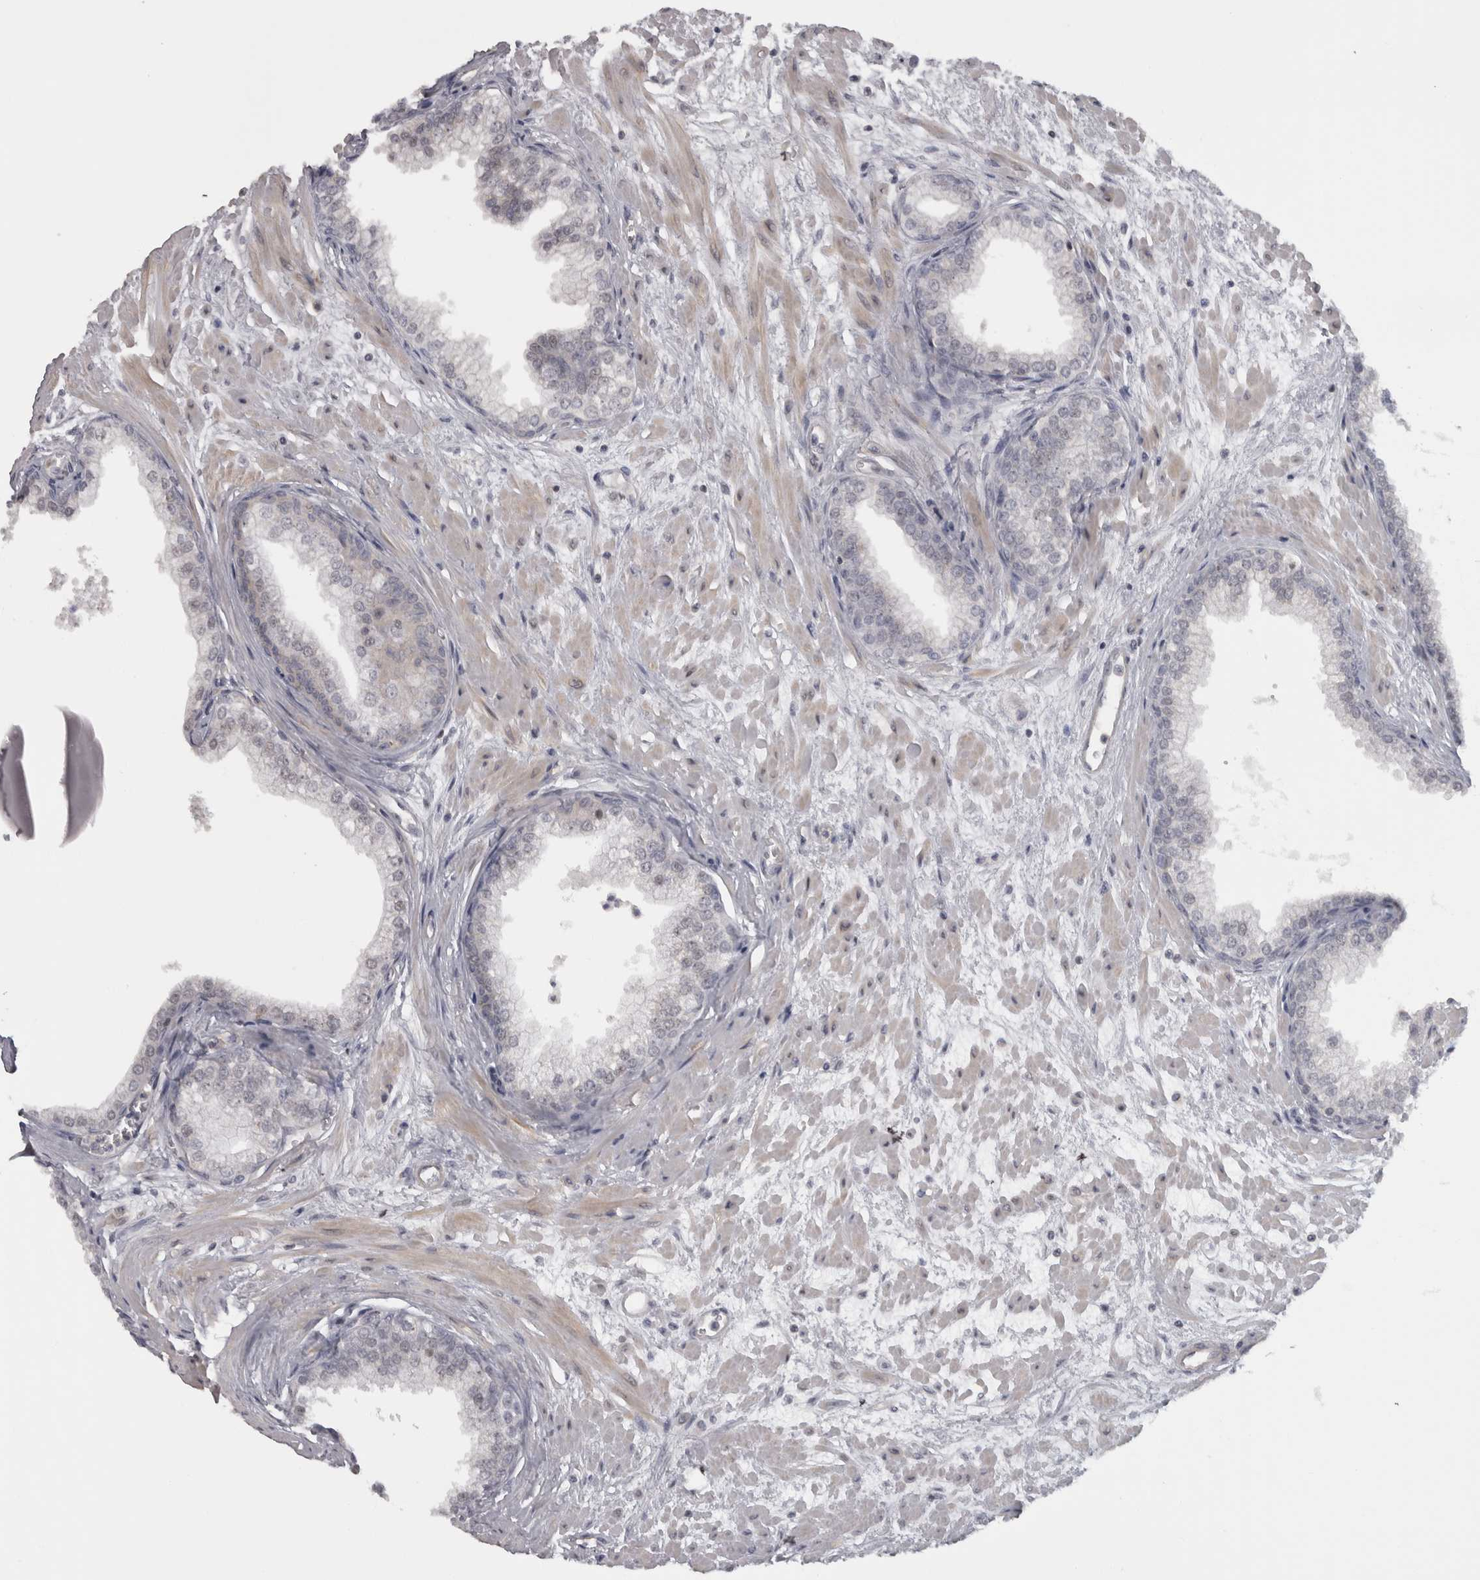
{"staining": {"intensity": "moderate", "quantity": "25%-75%", "location": "cytoplasmic/membranous"}, "tissue": "prostate", "cell_type": "Glandular cells", "image_type": "normal", "snomed": [{"axis": "morphology", "description": "Normal tissue, NOS"}, {"axis": "morphology", "description": "Urothelial carcinoma, Low grade"}, {"axis": "topography", "description": "Urinary bladder"}, {"axis": "topography", "description": "Prostate"}], "caption": "This histopathology image reveals immunohistochemistry (IHC) staining of benign prostate, with medium moderate cytoplasmic/membranous staining in about 25%-75% of glandular cells.", "gene": "PPP1R12B", "patient": {"sex": "male", "age": 60}}